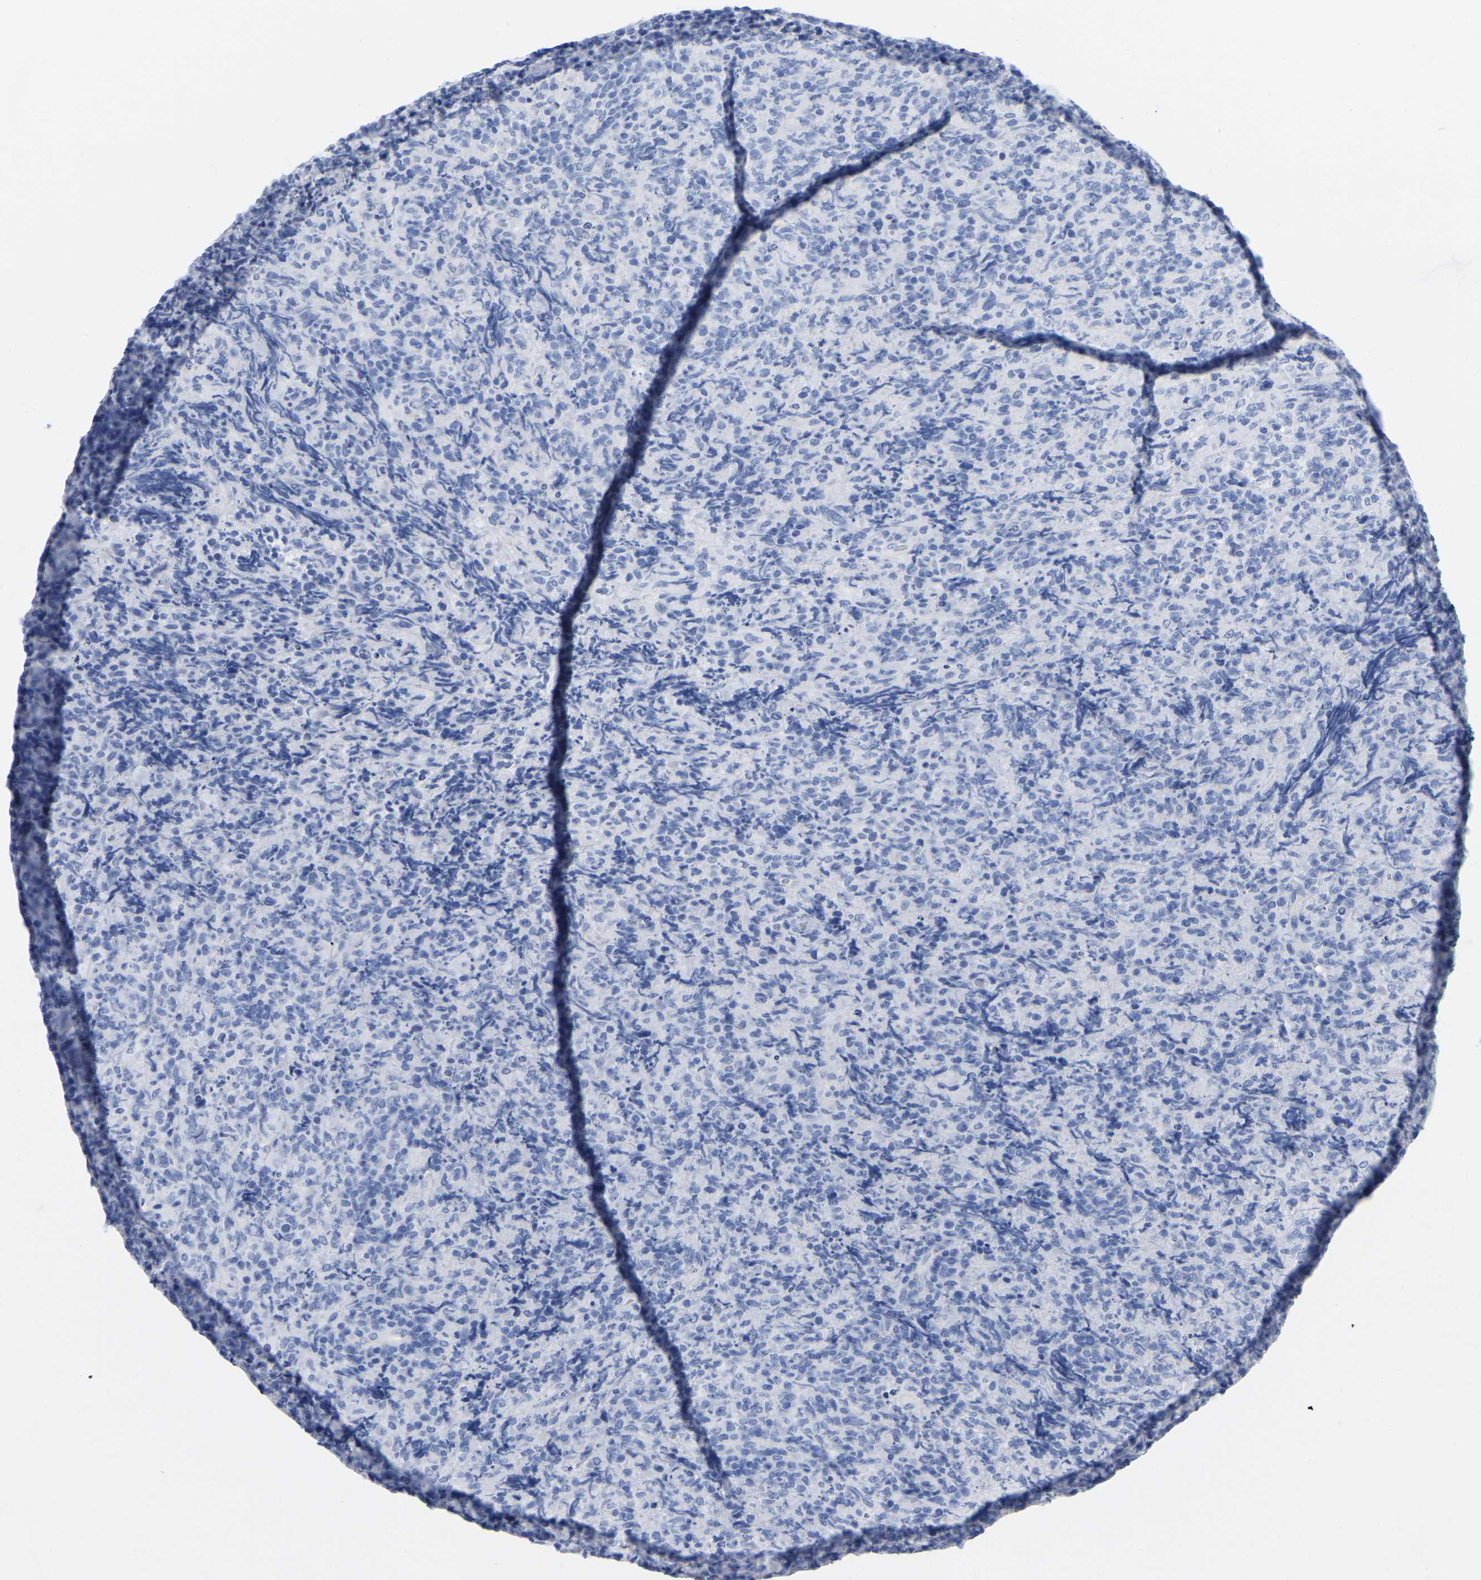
{"staining": {"intensity": "negative", "quantity": "none", "location": "none"}, "tissue": "lymphoma", "cell_type": "Tumor cells", "image_type": "cancer", "snomed": [{"axis": "morphology", "description": "Malignant lymphoma, non-Hodgkin's type, High grade"}, {"axis": "topography", "description": "Tonsil"}], "caption": "Immunohistochemical staining of high-grade malignant lymphoma, non-Hodgkin's type displays no significant staining in tumor cells.", "gene": "ZNF629", "patient": {"sex": "female", "age": 36}}